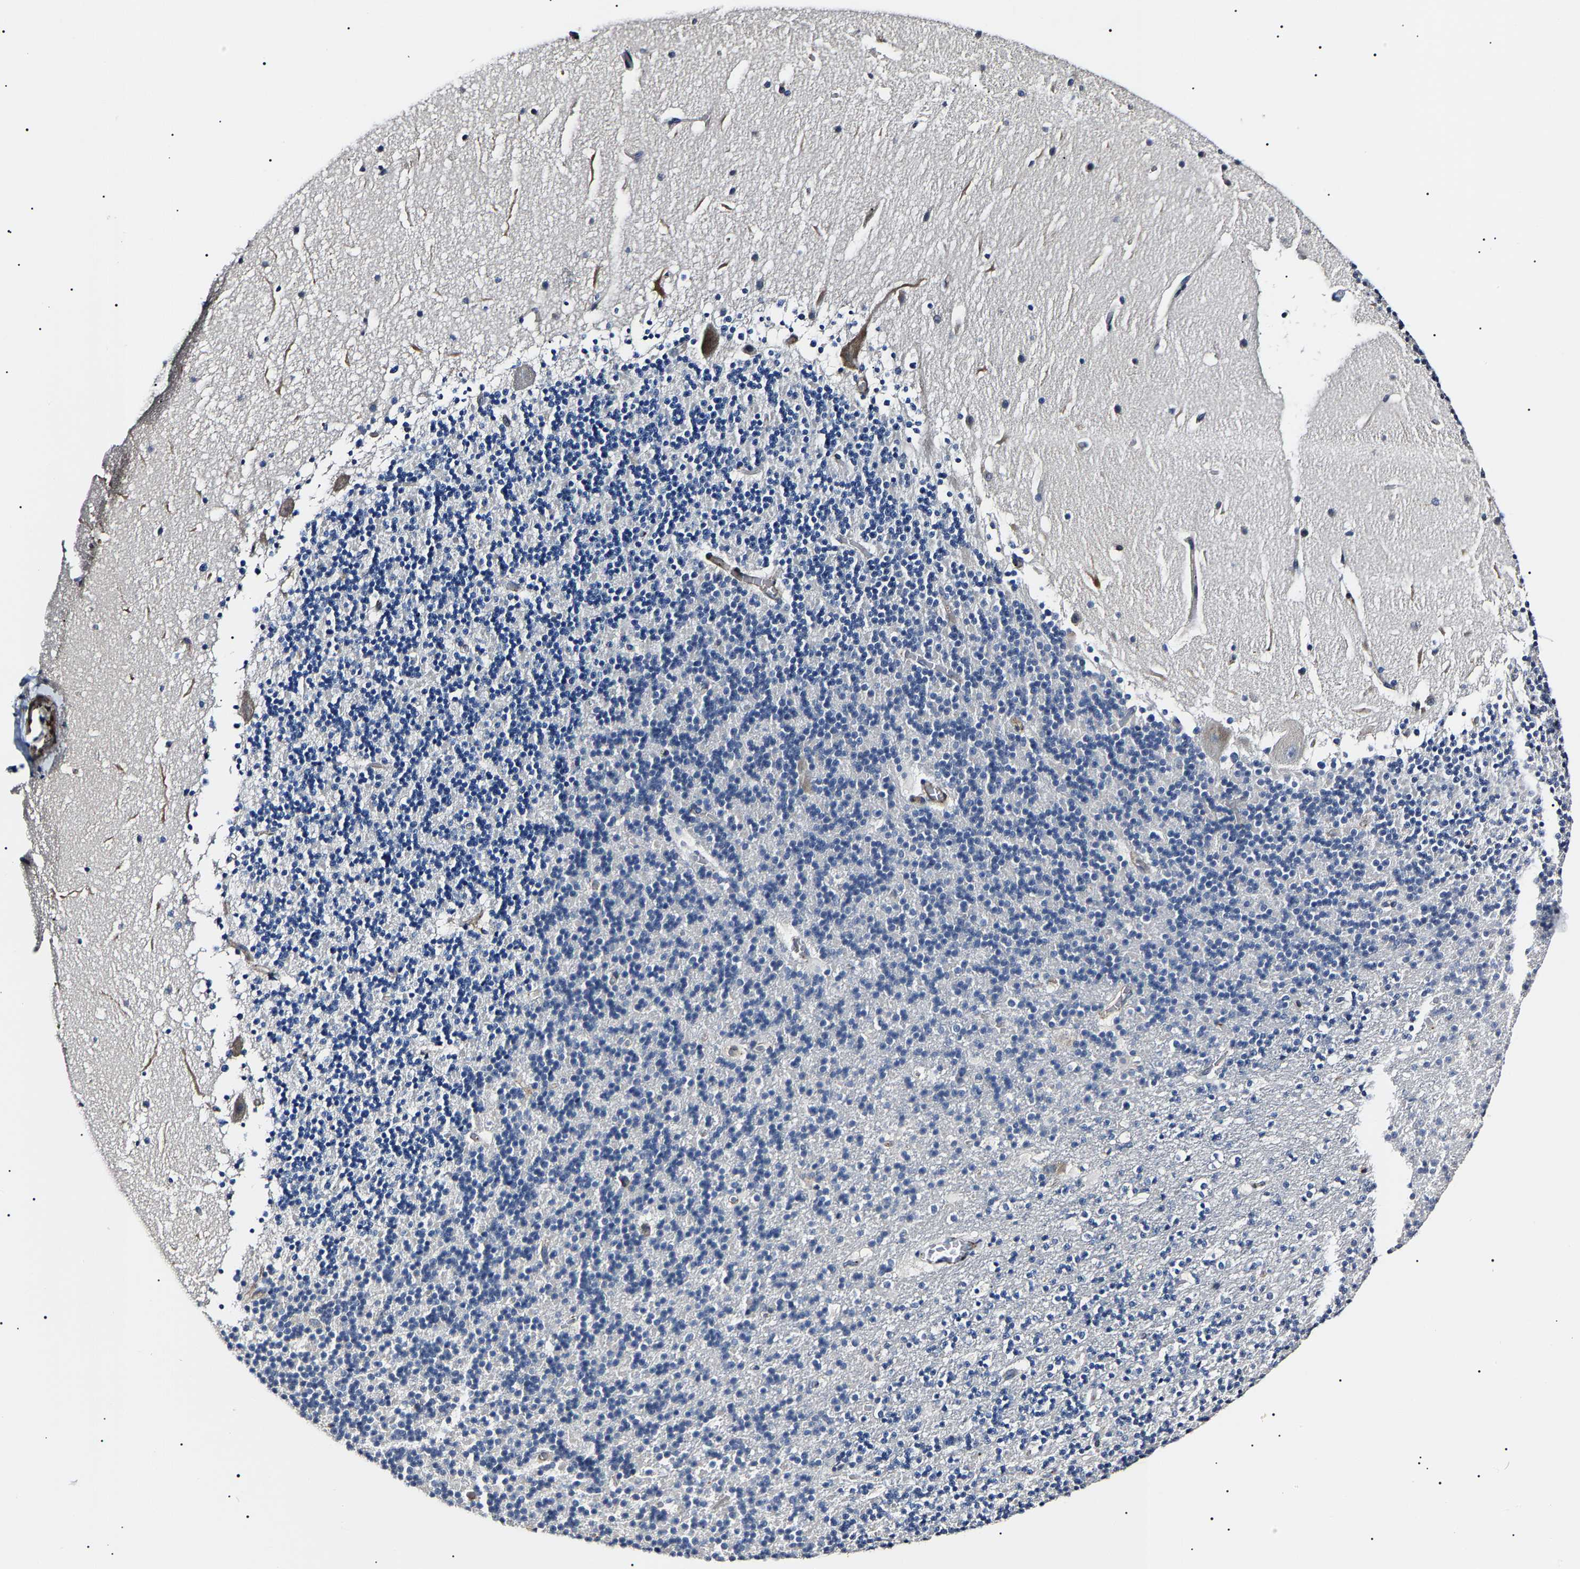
{"staining": {"intensity": "negative", "quantity": "none", "location": "none"}, "tissue": "cerebellum", "cell_type": "Cells in granular layer", "image_type": "normal", "snomed": [{"axis": "morphology", "description": "Normal tissue, NOS"}, {"axis": "topography", "description": "Cerebellum"}], "caption": "DAB (3,3'-diaminobenzidine) immunohistochemical staining of unremarkable human cerebellum shows no significant expression in cells in granular layer. (DAB immunohistochemistry visualized using brightfield microscopy, high magnification).", "gene": "KLHL42", "patient": {"sex": "male", "age": 45}}